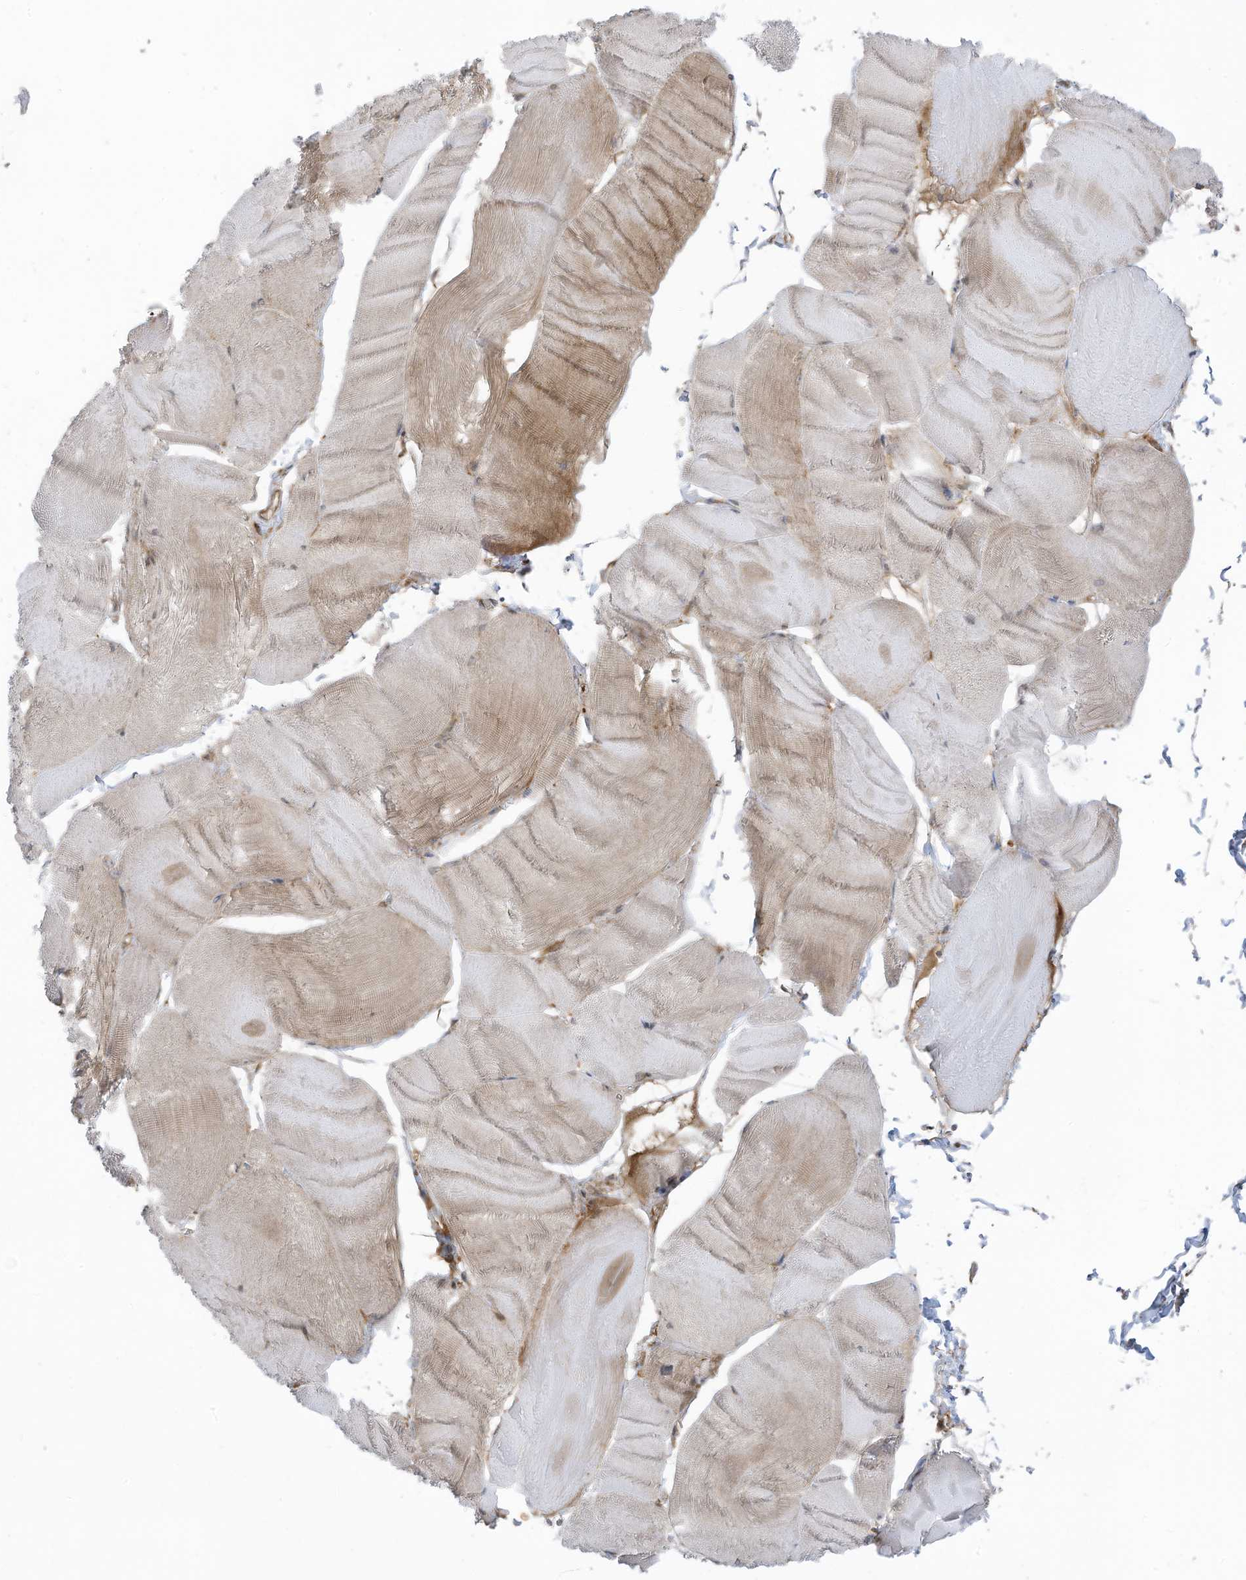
{"staining": {"intensity": "moderate", "quantity": "<25%", "location": "cytoplasmic/membranous"}, "tissue": "skeletal muscle", "cell_type": "Myocytes", "image_type": "normal", "snomed": [{"axis": "morphology", "description": "Normal tissue, NOS"}, {"axis": "morphology", "description": "Basal cell carcinoma"}, {"axis": "topography", "description": "Skeletal muscle"}], "caption": "Immunohistochemical staining of benign human skeletal muscle reveals low levels of moderate cytoplasmic/membranous staining in approximately <25% of myocytes. (DAB IHC, brown staining for protein, blue staining for nuclei).", "gene": "REPS1", "patient": {"sex": "female", "age": 64}}